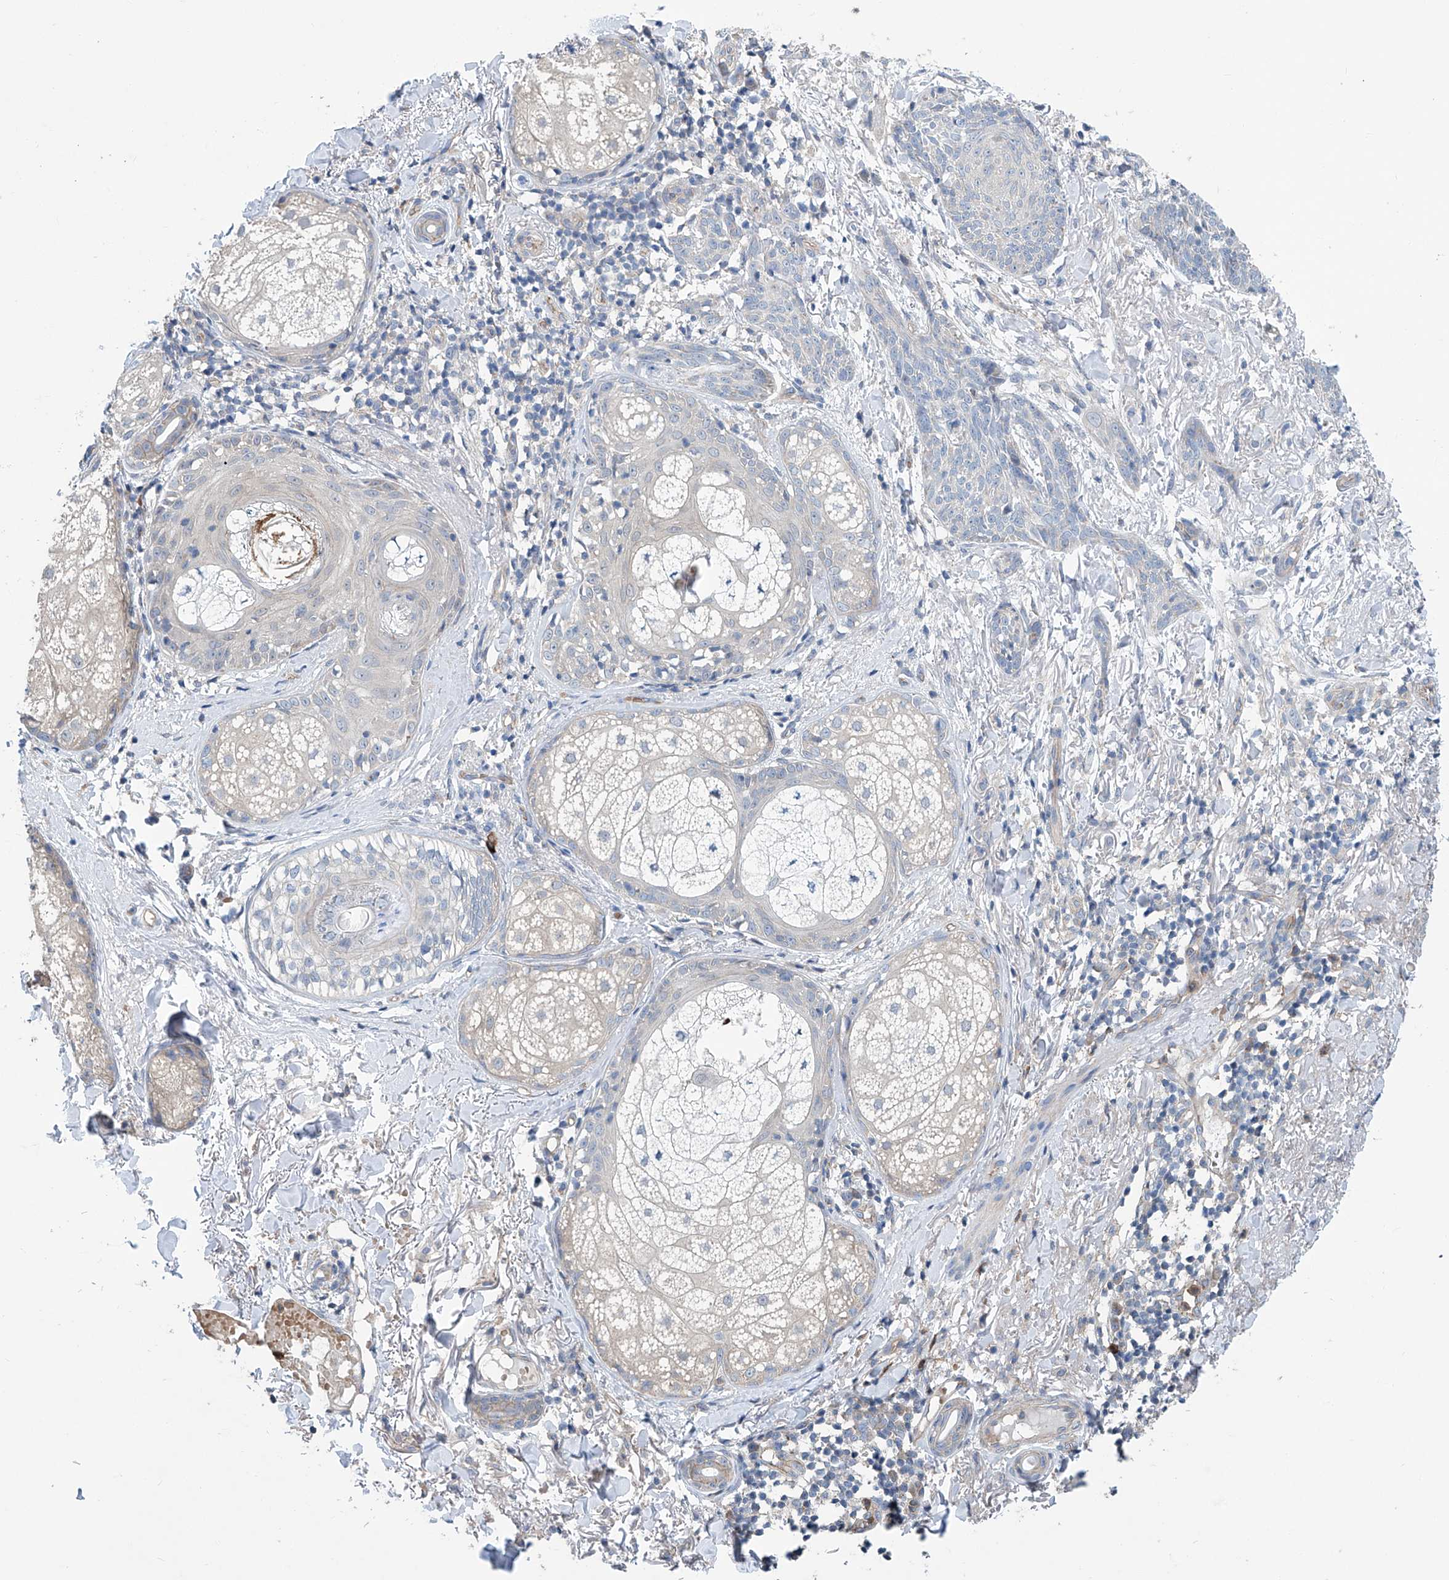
{"staining": {"intensity": "negative", "quantity": "none", "location": "none"}, "tissue": "skin cancer", "cell_type": "Tumor cells", "image_type": "cancer", "snomed": [{"axis": "morphology", "description": "Basal cell carcinoma"}, {"axis": "topography", "description": "Skin"}], "caption": "Image shows no significant protein expression in tumor cells of skin cancer (basal cell carcinoma).", "gene": "EIF2D", "patient": {"sex": "male", "age": 85}}